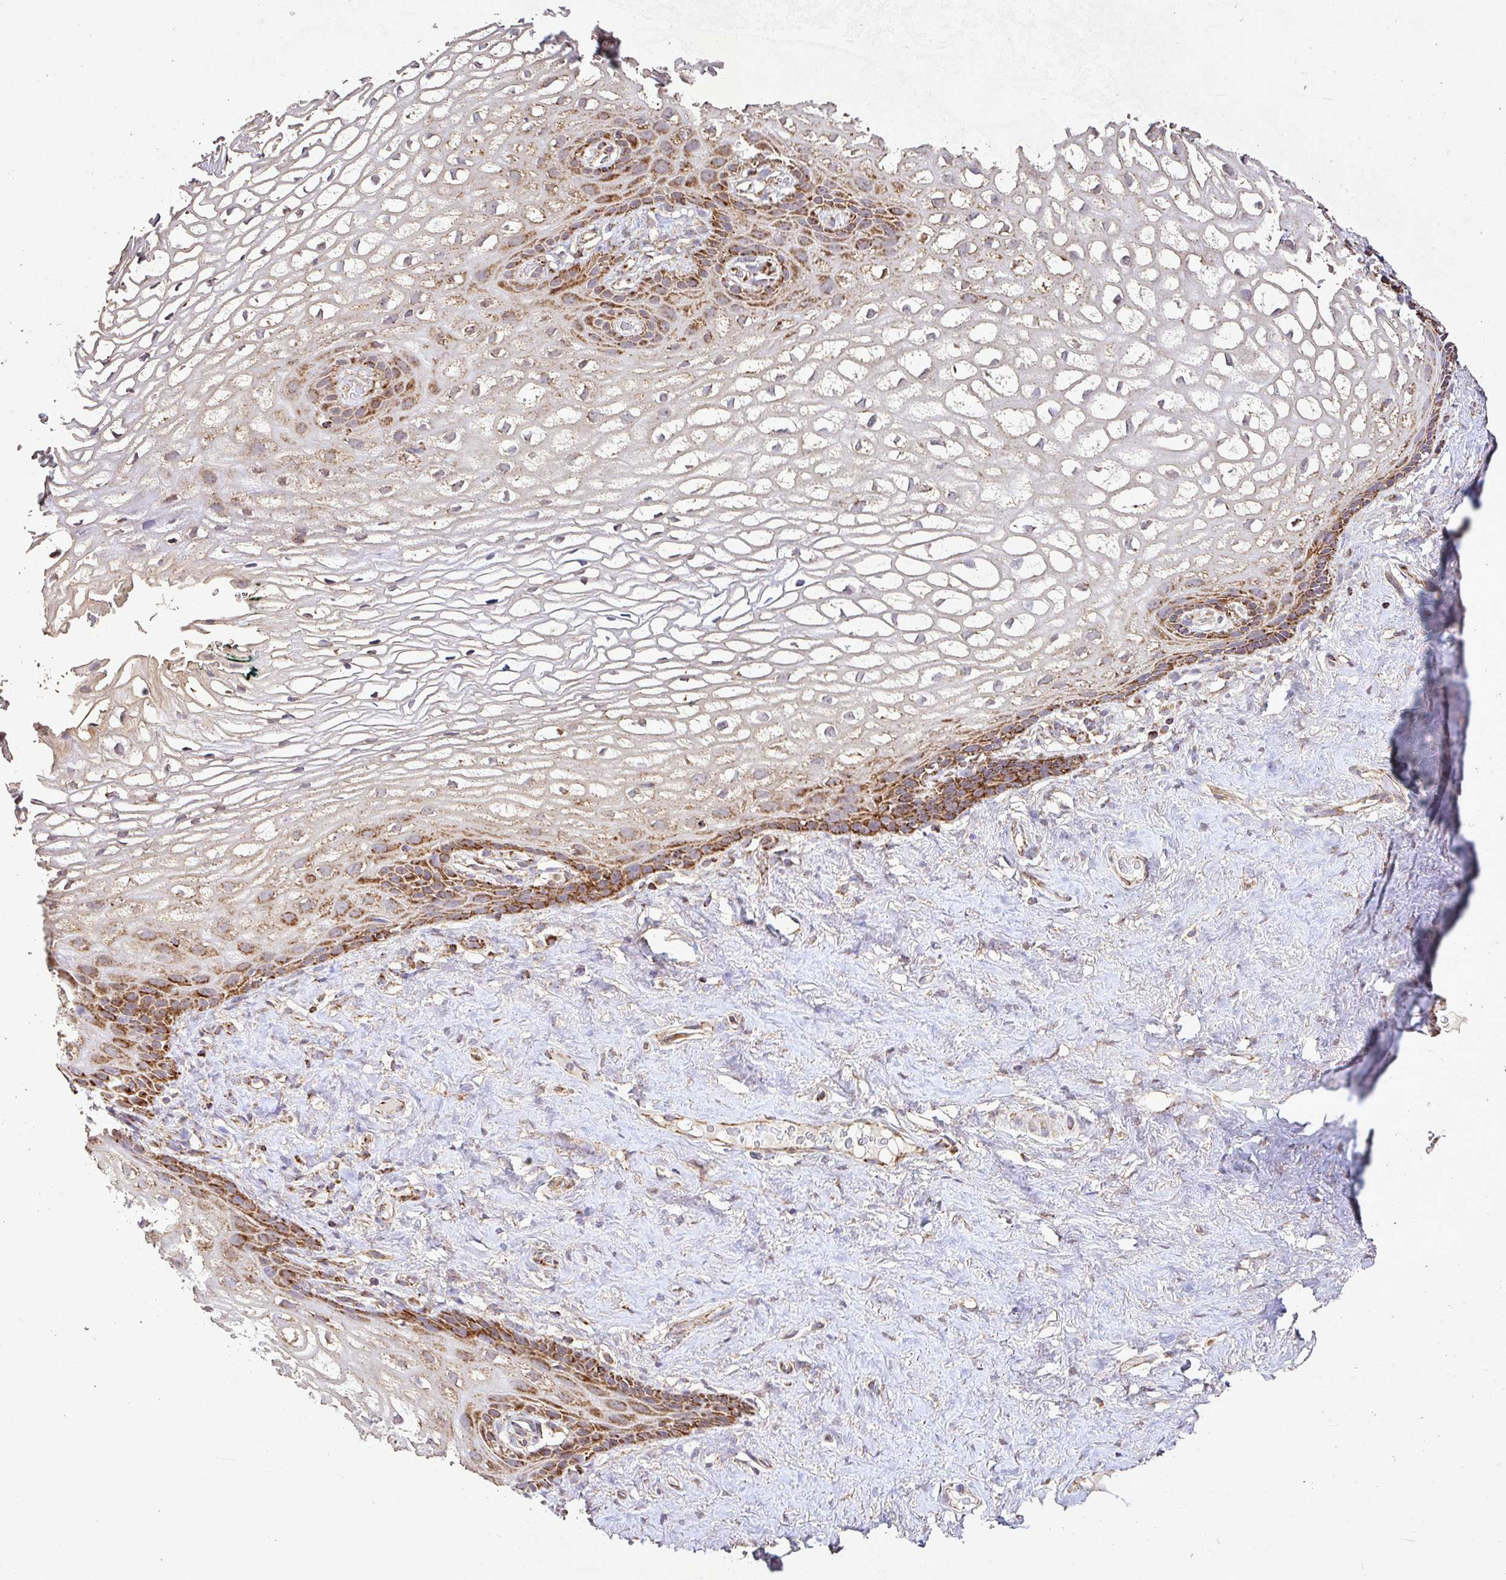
{"staining": {"intensity": "moderate", "quantity": ">75%", "location": "cytoplasmic/membranous"}, "tissue": "vagina", "cell_type": "Squamous epithelial cells", "image_type": "normal", "snomed": [{"axis": "morphology", "description": "Normal tissue, NOS"}, {"axis": "morphology", "description": "Adenocarcinoma, NOS"}, {"axis": "topography", "description": "Rectum"}, {"axis": "topography", "description": "Vagina"}, {"axis": "topography", "description": "Peripheral nerve tissue"}], "caption": "Squamous epithelial cells display medium levels of moderate cytoplasmic/membranous staining in approximately >75% of cells in normal human vagina.", "gene": "AGK", "patient": {"sex": "female", "age": 71}}